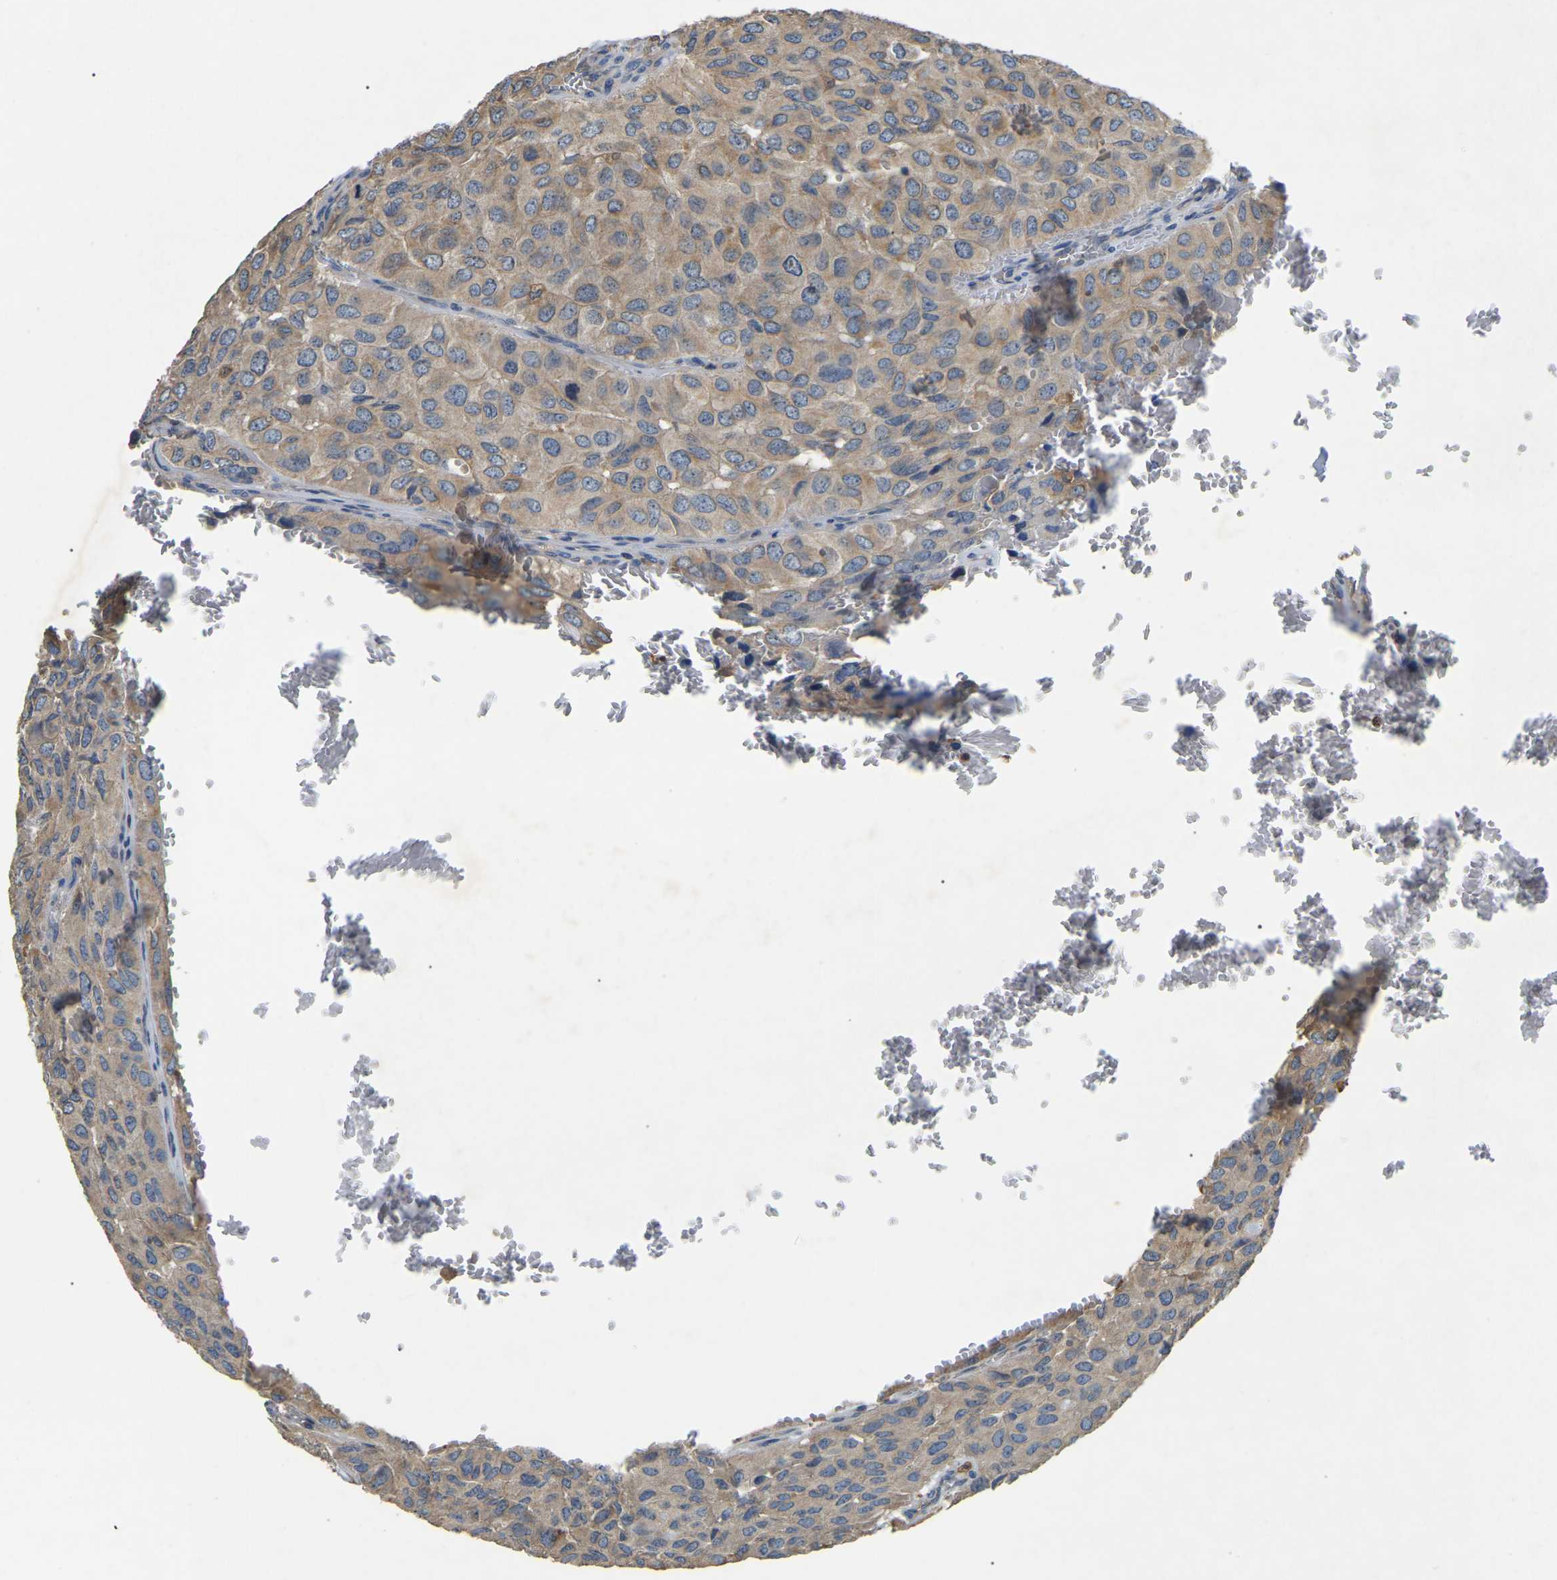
{"staining": {"intensity": "moderate", "quantity": ">75%", "location": "cytoplasmic/membranous"}, "tissue": "head and neck cancer", "cell_type": "Tumor cells", "image_type": "cancer", "snomed": [{"axis": "morphology", "description": "Adenocarcinoma, NOS"}, {"axis": "topography", "description": "Salivary gland, NOS"}, {"axis": "topography", "description": "Head-Neck"}], "caption": "Immunohistochemical staining of head and neck adenocarcinoma exhibits medium levels of moderate cytoplasmic/membranous positivity in about >75% of tumor cells.", "gene": "SMPD2", "patient": {"sex": "female", "age": 76}}